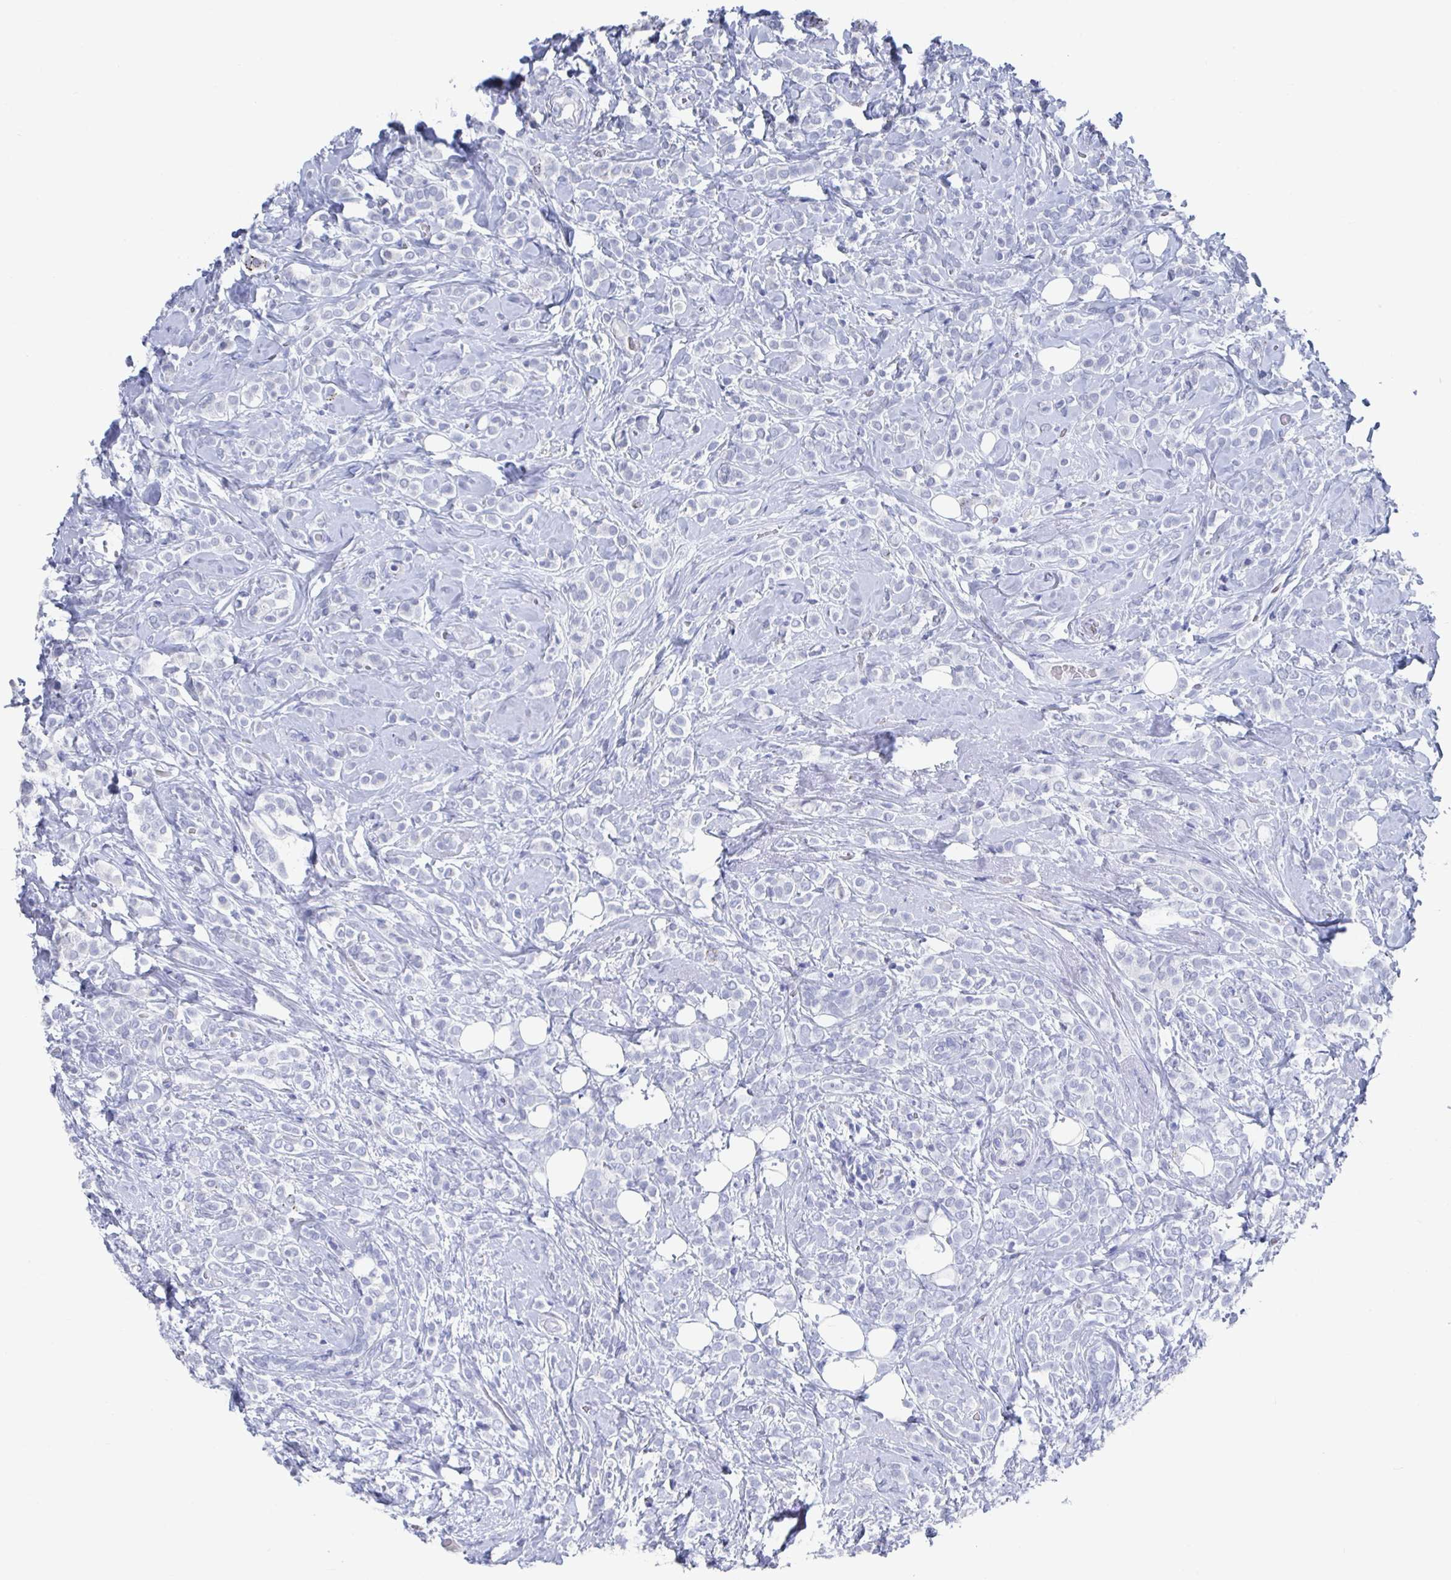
{"staining": {"intensity": "negative", "quantity": "none", "location": "none"}, "tissue": "breast cancer", "cell_type": "Tumor cells", "image_type": "cancer", "snomed": [{"axis": "morphology", "description": "Lobular carcinoma"}, {"axis": "topography", "description": "Breast"}], "caption": "The immunohistochemistry (IHC) histopathology image has no significant positivity in tumor cells of breast cancer (lobular carcinoma) tissue.", "gene": "CAMKV", "patient": {"sex": "female", "age": 49}}